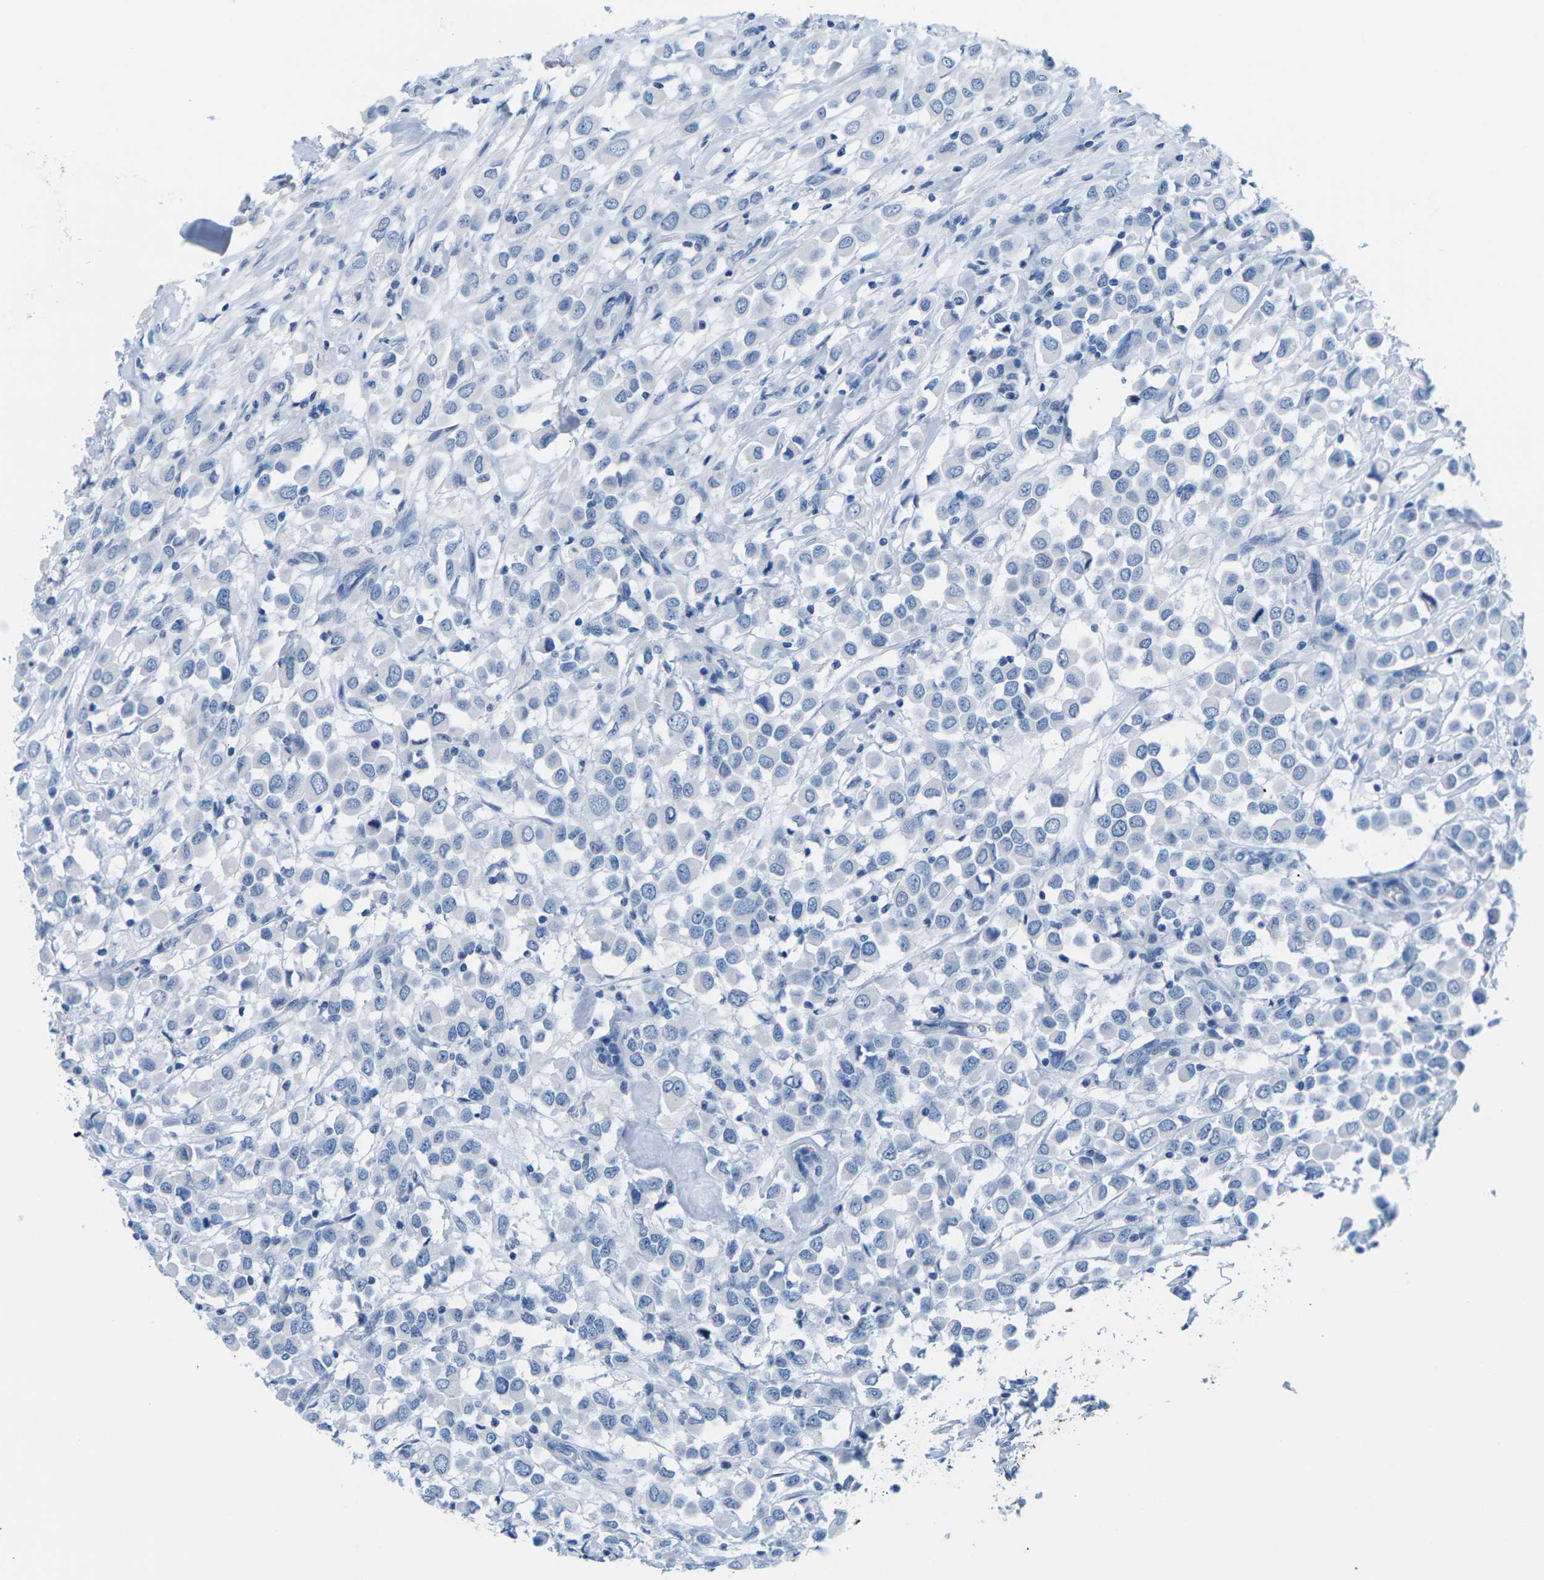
{"staining": {"intensity": "negative", "quantity": "none", "location": "none"}, "tissue": "breast cancer", "cell_type": "Tumor cells", "image_type": "cancer", "snomed": [{"axis": "morphology", "description": "Duct carcinoma"}, {"axis": "topography", "description": "Breast"}], "caption": "Tumor cells show no significant protein positivity in invasive ductal carcinoma (breast).", "gene": "SLC12A1", "patient": {"sex": "female", "age": 61}}